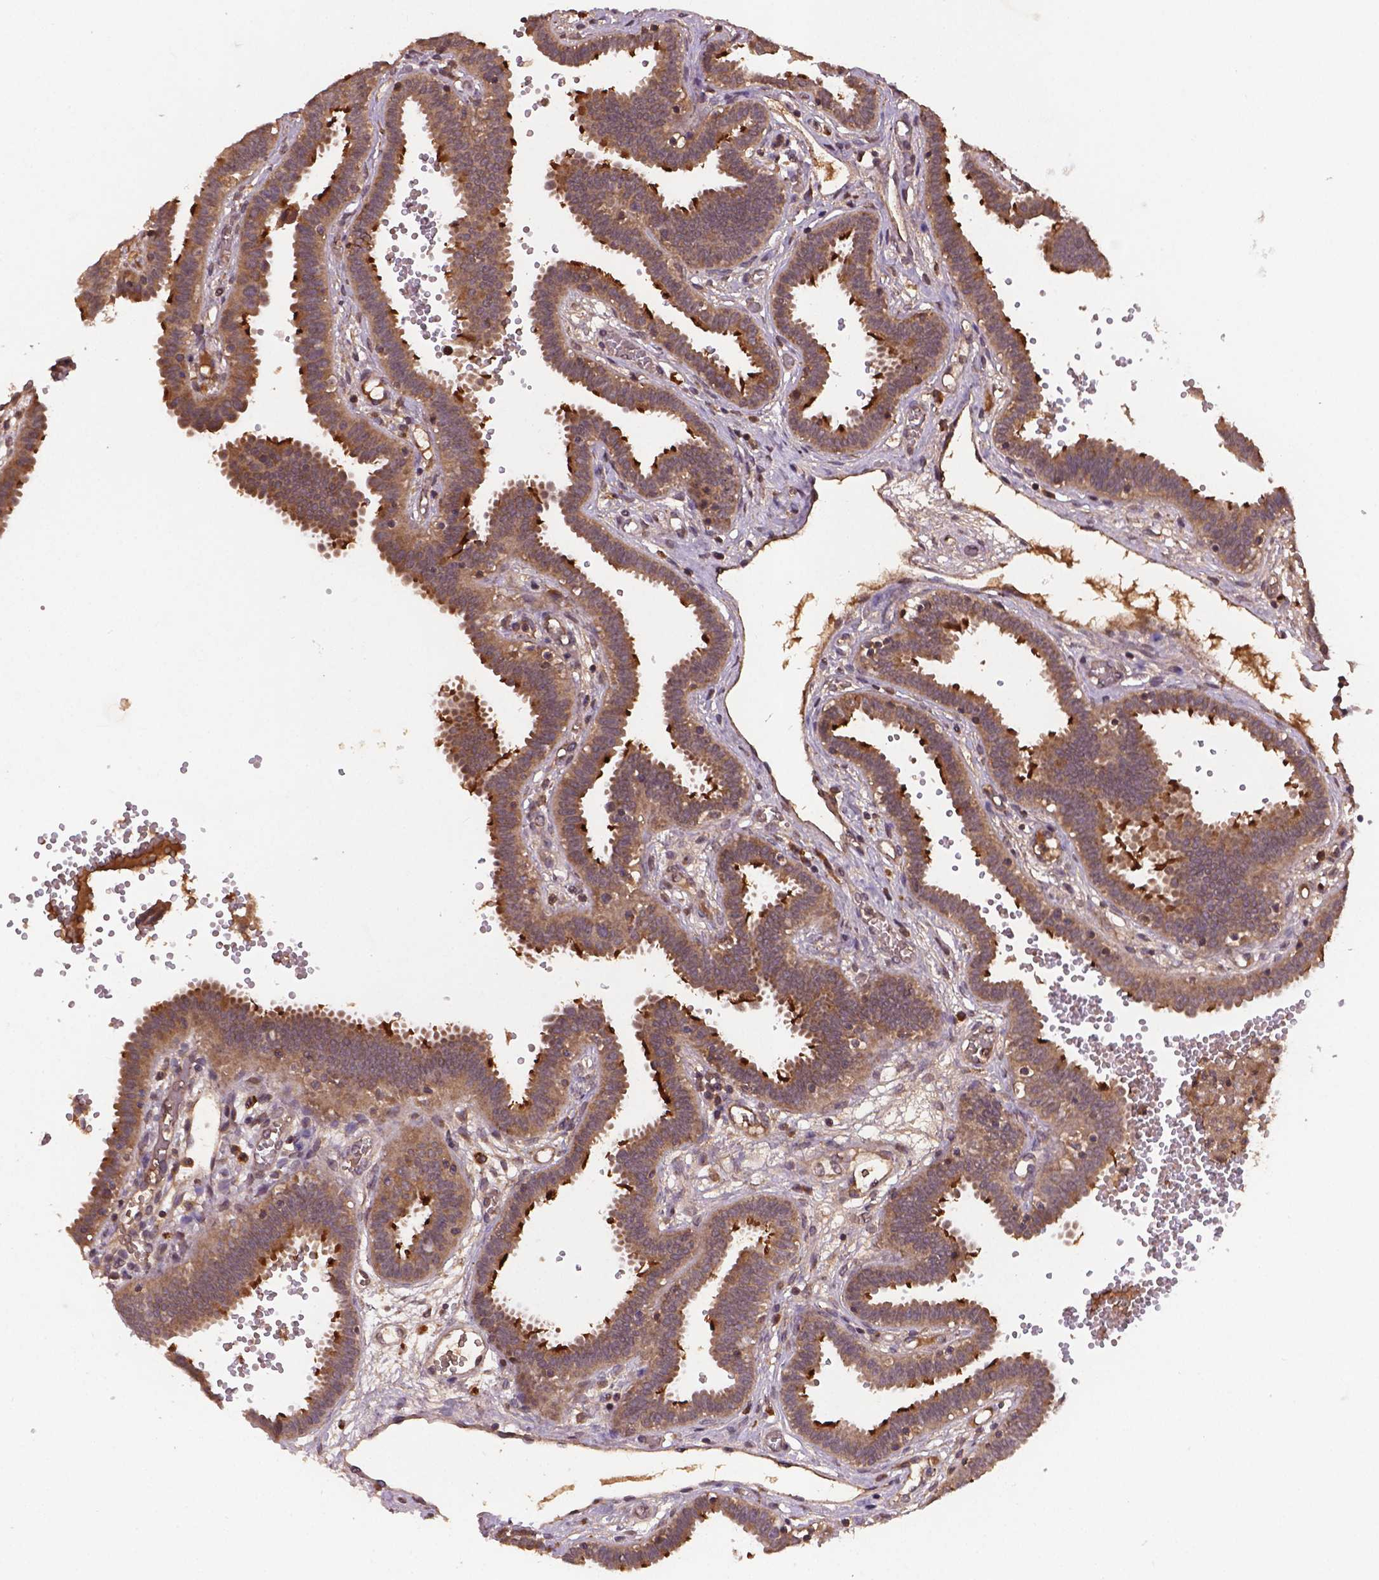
{"staining": {"intensity": "moderate", "quantity": ">75%", "location": "cytoplasmic/membranous"}, "tissue": "fallopian tube", "cell_type": "Glandular cells", "image_type": "normal", "snomed": [{"axis": "morphology", "description": "Normal tissue, NOS"}, {"axis": "topography", "description": "Fallopian tube"}], "caption": "Immunohistochemistry (IHC) histopathology image of benign fallopian tube stained for a protein (brown), which exhibits medium levels of moderate cytoplasmic/membranous staining in approximately >75% of glandular cells.", "gene": "NIPAL2", "patient": {"sex": "female", "age": 37}}